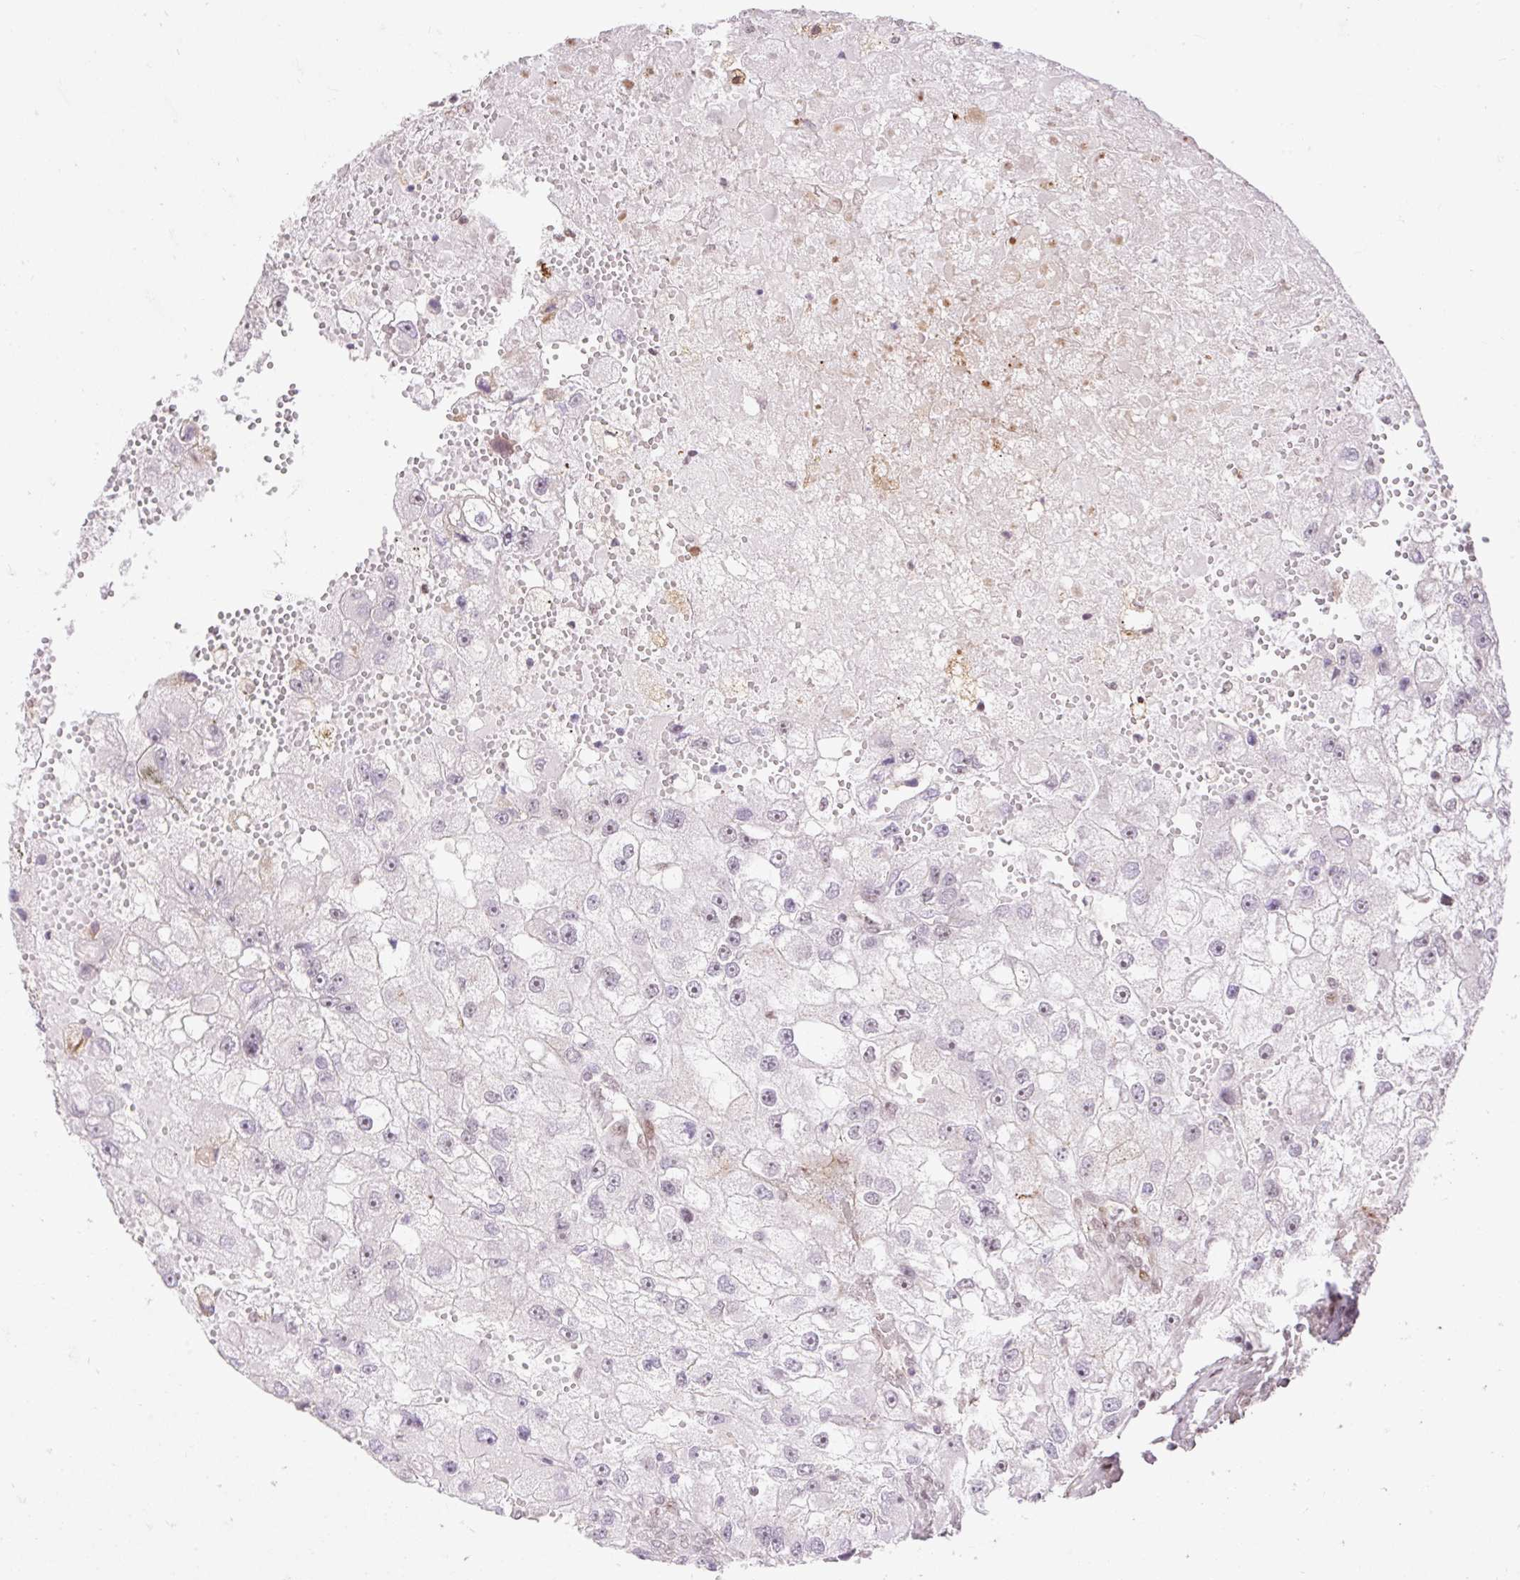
{"staining": {"intensity": "negative", "quantity": "none", "location": "none"}, "tissue": "renal cancer", "cell_type": "Tumor cells", "image_type": "cancer", "snomed": [{"axis": "morphology", "description": "Adenocarcinoma, NOS"}, {"axis": "topography", "description": "Kidney"}], "caption": "Renal cancer (adenocarcinoma) stained for a protein using immunohistochemistry reveals no positivity tumor cells.", "gene": "RIPPLY3", "patient": {"sex": "male", "age": 63}}